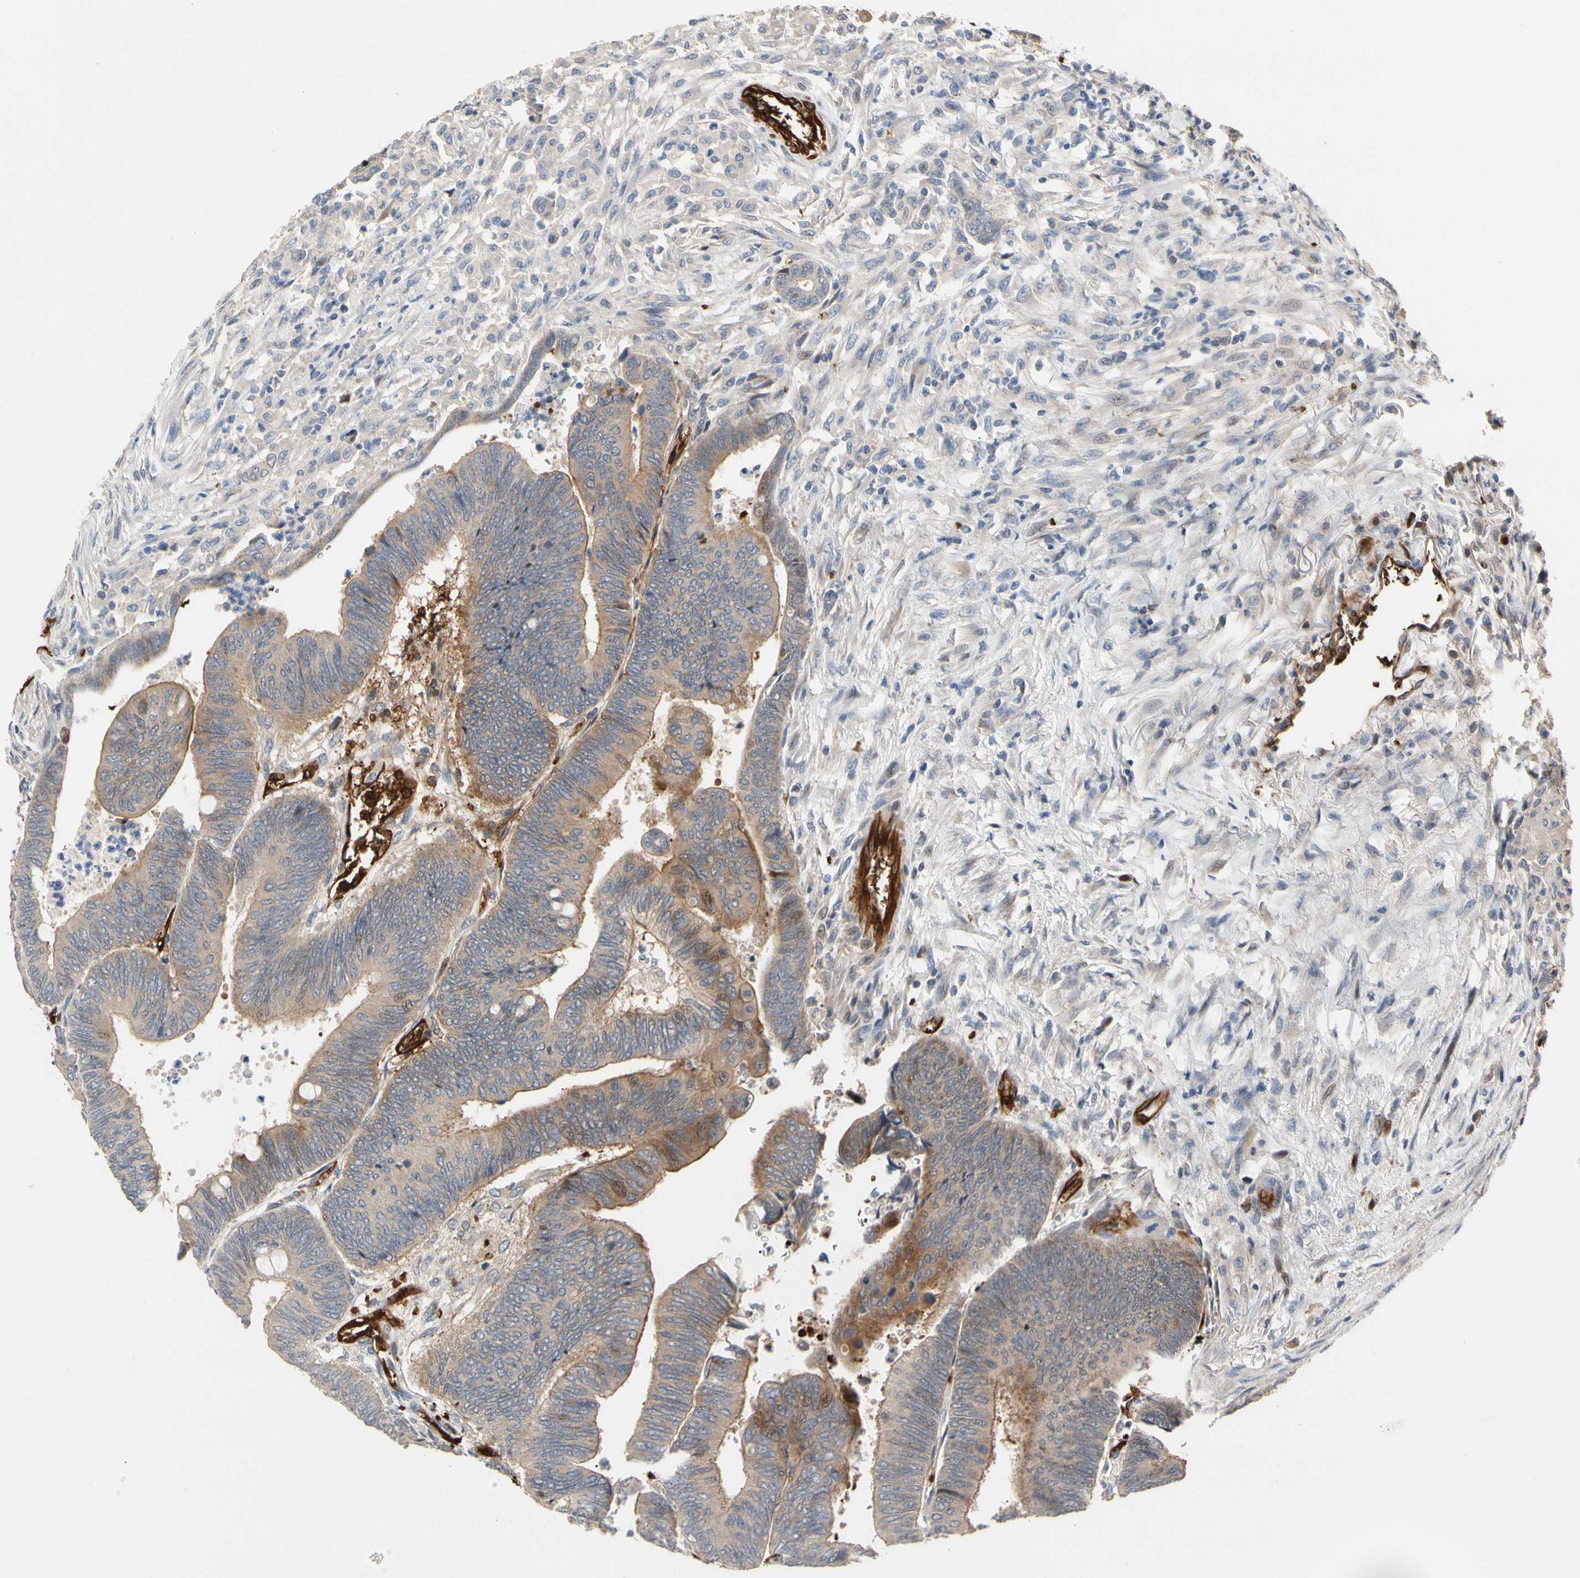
{"staining": {"intensity": "moderate", "quantity": "25%-75%", "location": "cytoplasmic/membranous"}, "tissue": "colorectal cancer", "cell_type": "Tumor cells", "image_type": "cancer", "snomed": [{"axis": "morphology", "description": "Normal tissue, NOS"}, {"axis": "morphology", "description": "Adenocarcinoma, NOS"}, {"axis": "topography", "description": "Rectum"}, {"axis": "topography", "description": "Peripheral nerve tissue"}], "caption": "Protein expression analysis of human colorectal cancer reveals moderate cytoplasmic/membranous positivity in about 25%-75% of tumor cells.", "gene": "HMGCR", "patient": {"sex": "male", "age": 92}}